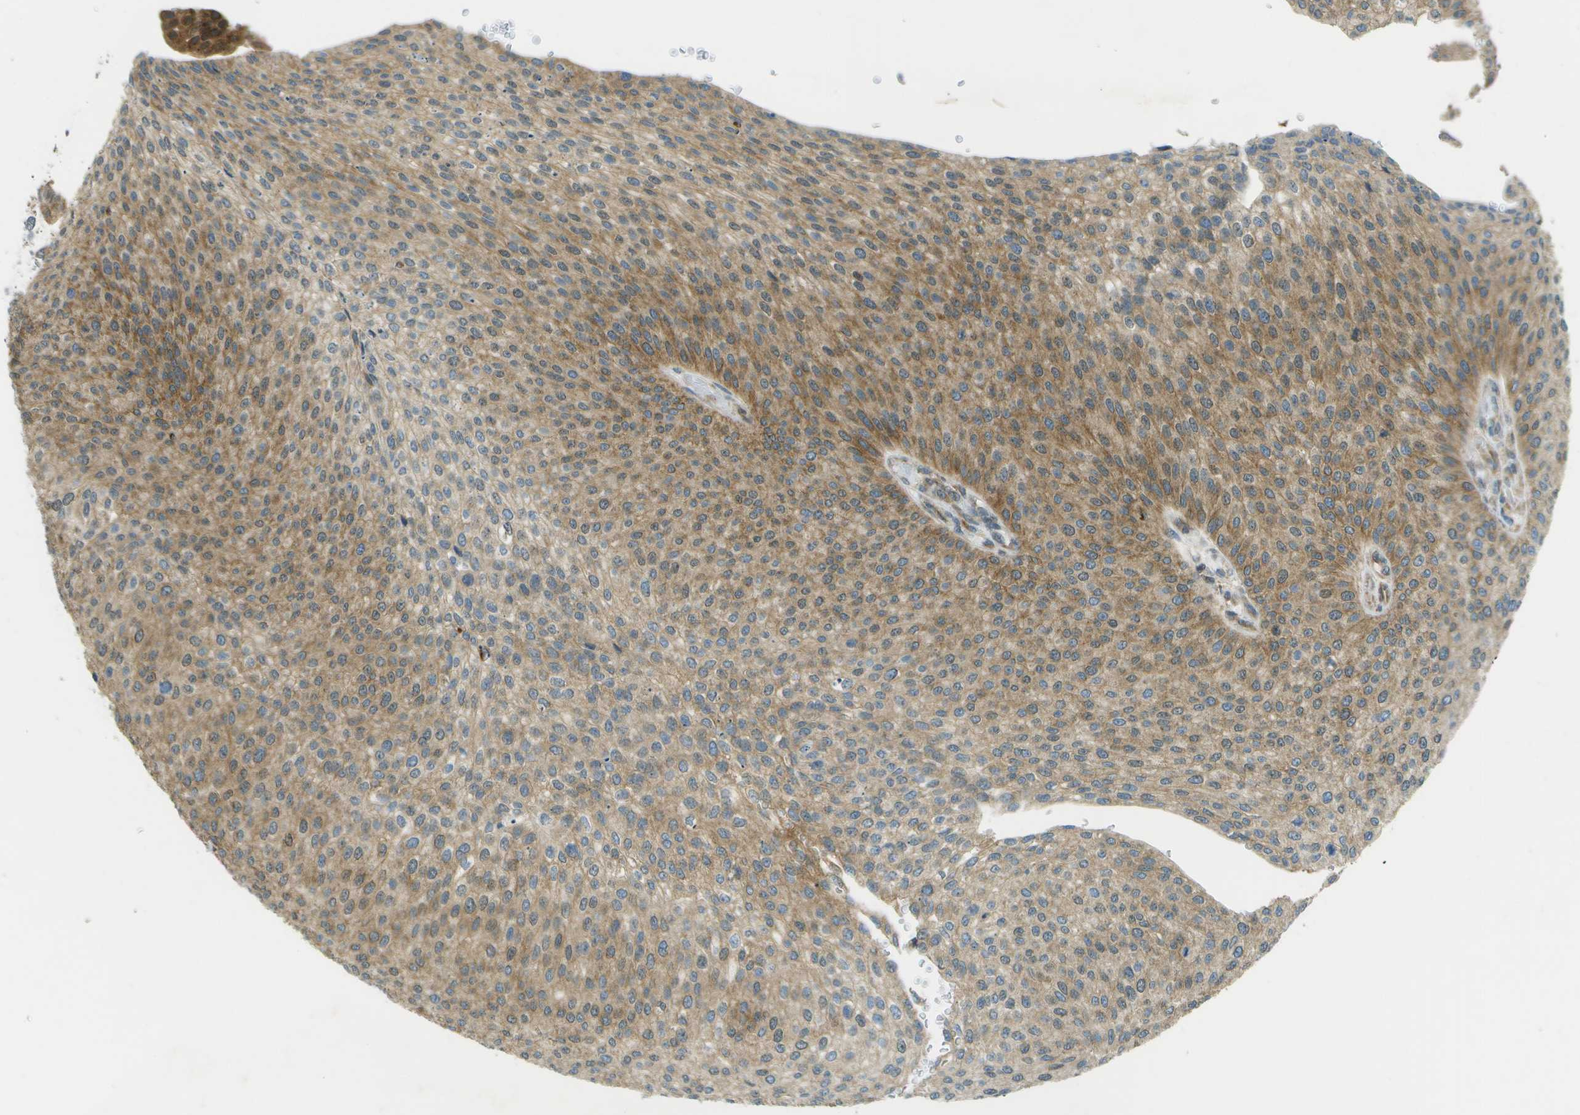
{"staining": {"intensity": "moderate", "quantity": ">75%", "location": "cytoplasmic/membranous"}, "tissue": "urothelial cancer", "cell_type": "Tumor cells", "image_type": "cancer", "snomed": [{"axis": "morphology", "description": "Urothelial carcinoma, Low grade"}, {"axis": "topography", "description": "Smooth muscle"}, {"axis": "topography", "description": "Urinary bladder"}], "caption": "Urothelial carcinoma (low-grade) stained for a protein (brown) demonstrates moderate cytoplasmic/membranous positive expression in about >75% of tumor cells.", "gene": "TMTC1", "patient": {"sex": "male", "age": 60}}